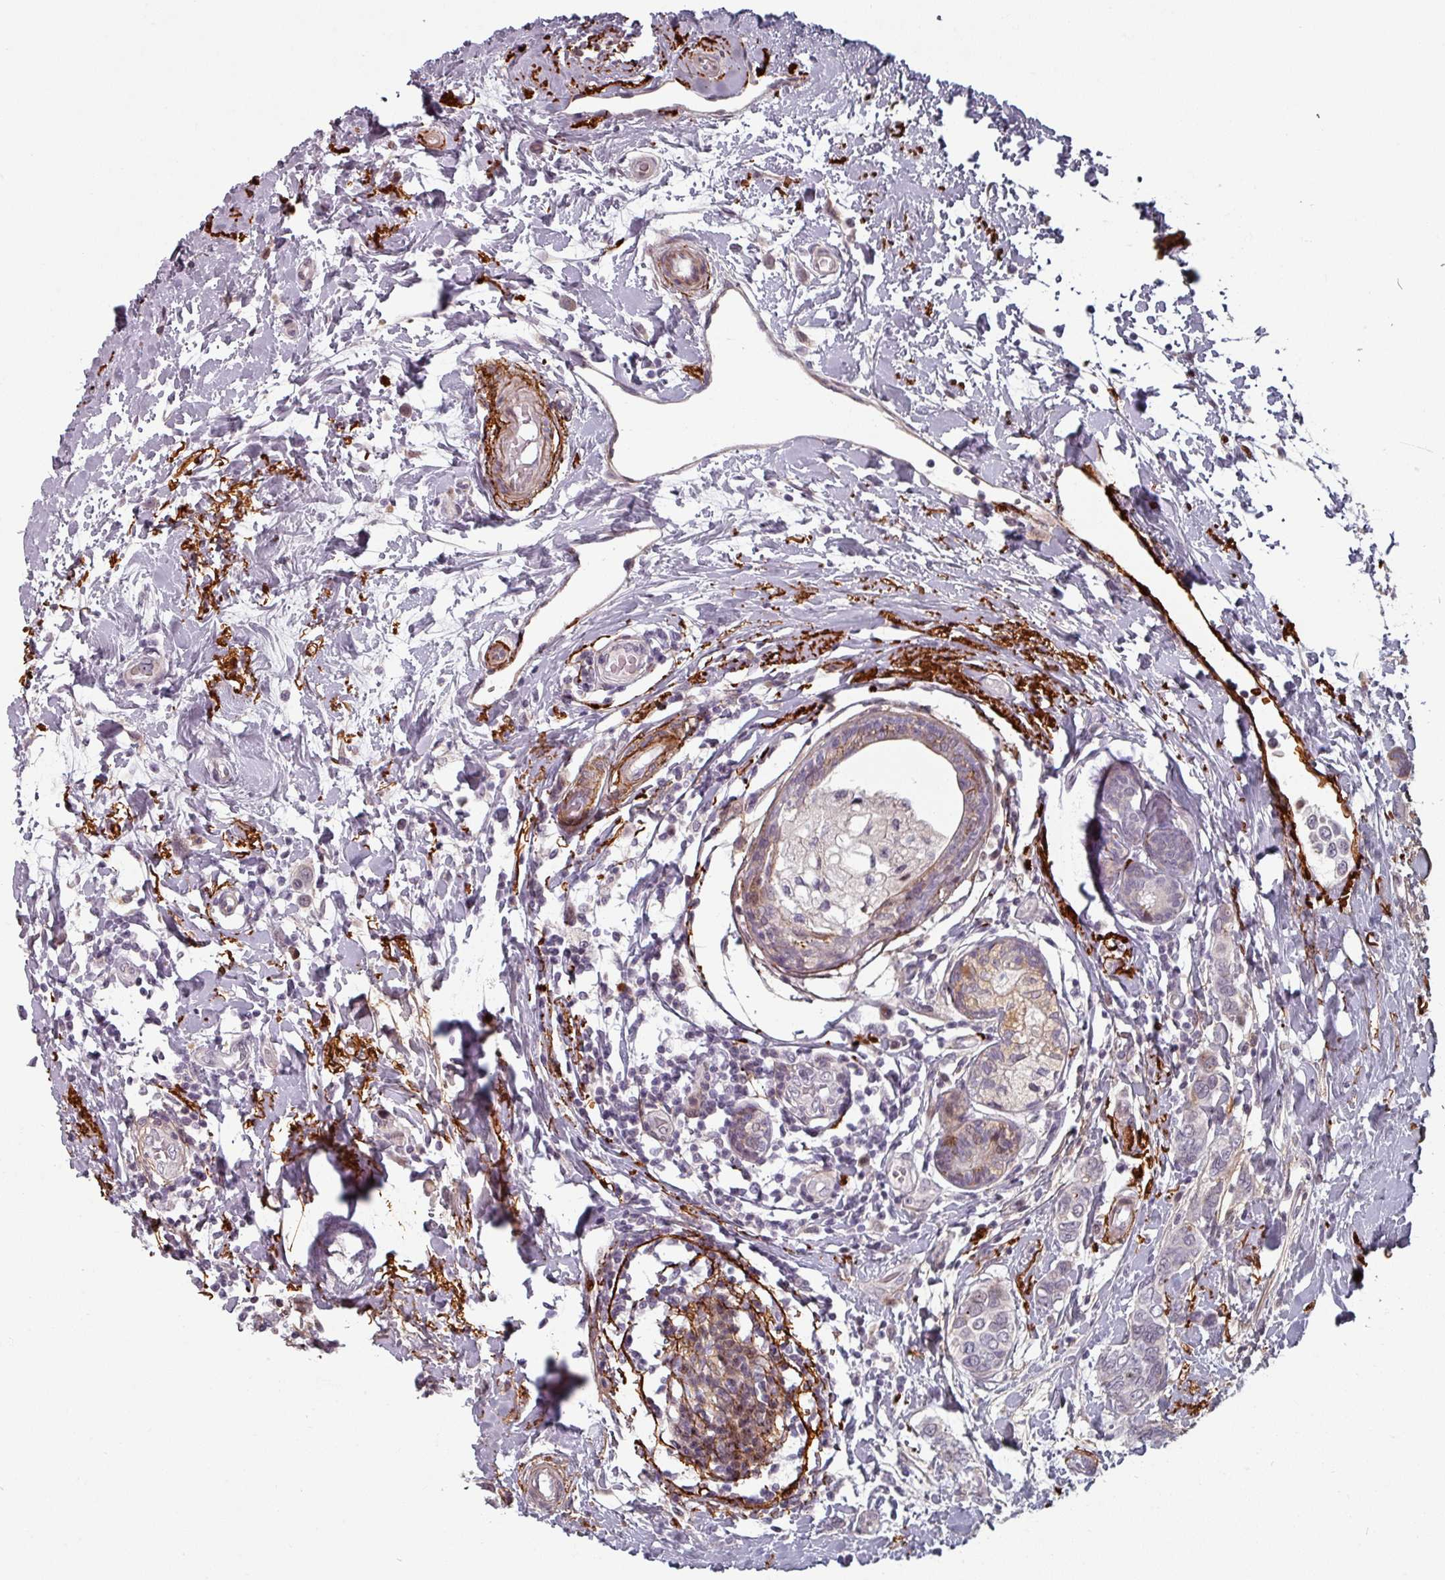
{"staining": {"intensity": "negative", "quantity": "none", "location": "none"}, "tissue": "breast cancer", "cell_type": "Tumor cells", "image_type": "cancer", "snomed": [{"axis": "morphology", "description": "Lobular carcinoma"}, {"axis": "topography", "description": "Breast"}], "caption": "Breast cancer was stained to show a protein in brown. There is no significant staining in tumor cells.", "gene": "CYB5RL", "patient": {"sex": "female", "age": 51}}